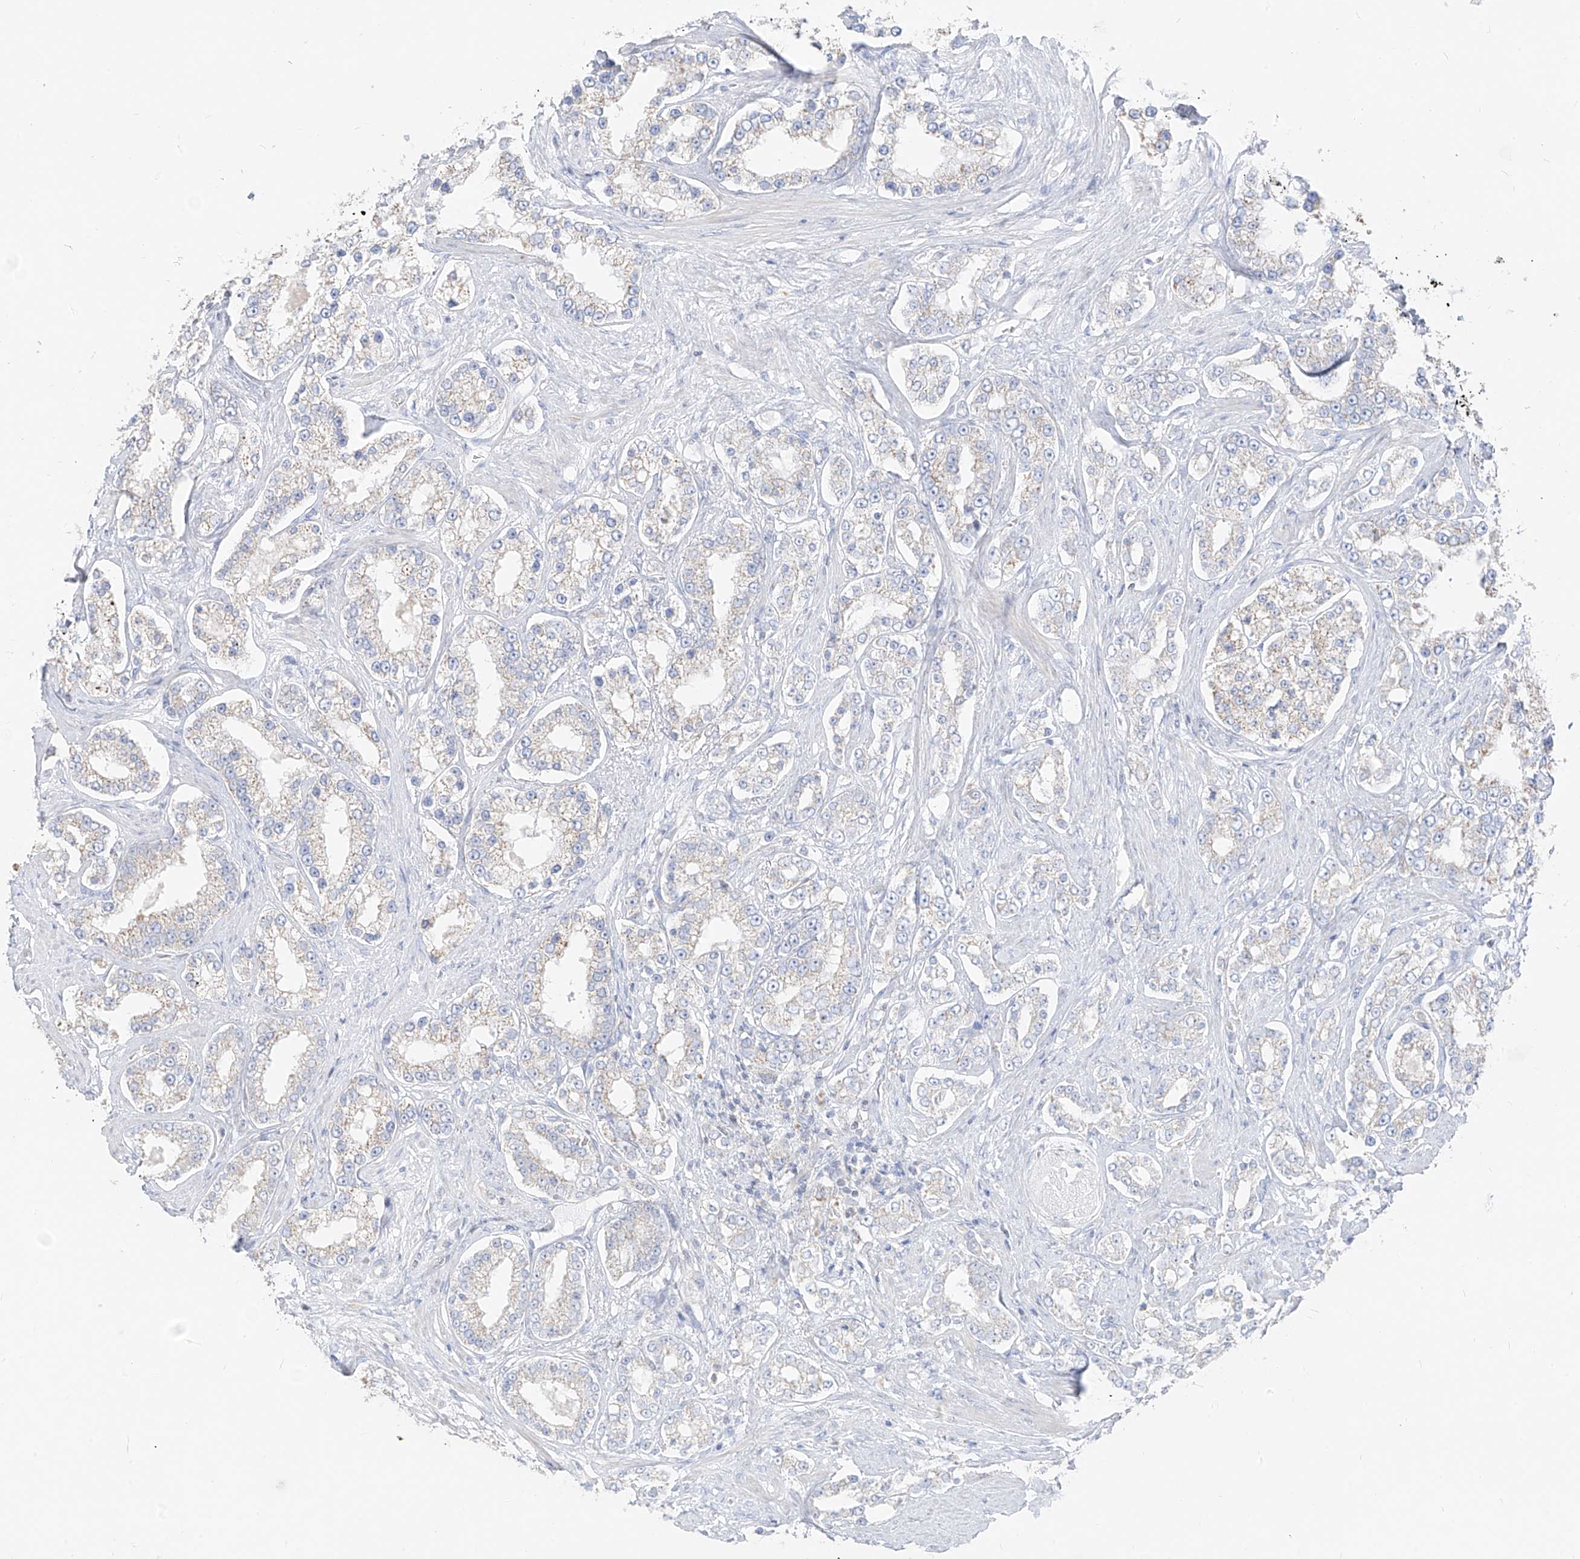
{"staining": {"intensity": "weak", "quantity": "<25%", "location": "cytoplasmic/membranous"}, "tissue": "prostate cancer", "cell_type": "Tumor cells", "image_type": "cancer", "snomed": [{"axis": "morphology", "description": "Normal tissue, NOS"}, {"axis": "morphology", "description": "Adenocarcinoma, High grade"}, {"axis": "topography", "description": "Prostate"}], "caption": "Tumor cells show no significant protein positivity in prostate cancer (high-grade adenocarcinoma).", "gene": "ETHE1", "patient": {"sex": "male", "age": 83}}